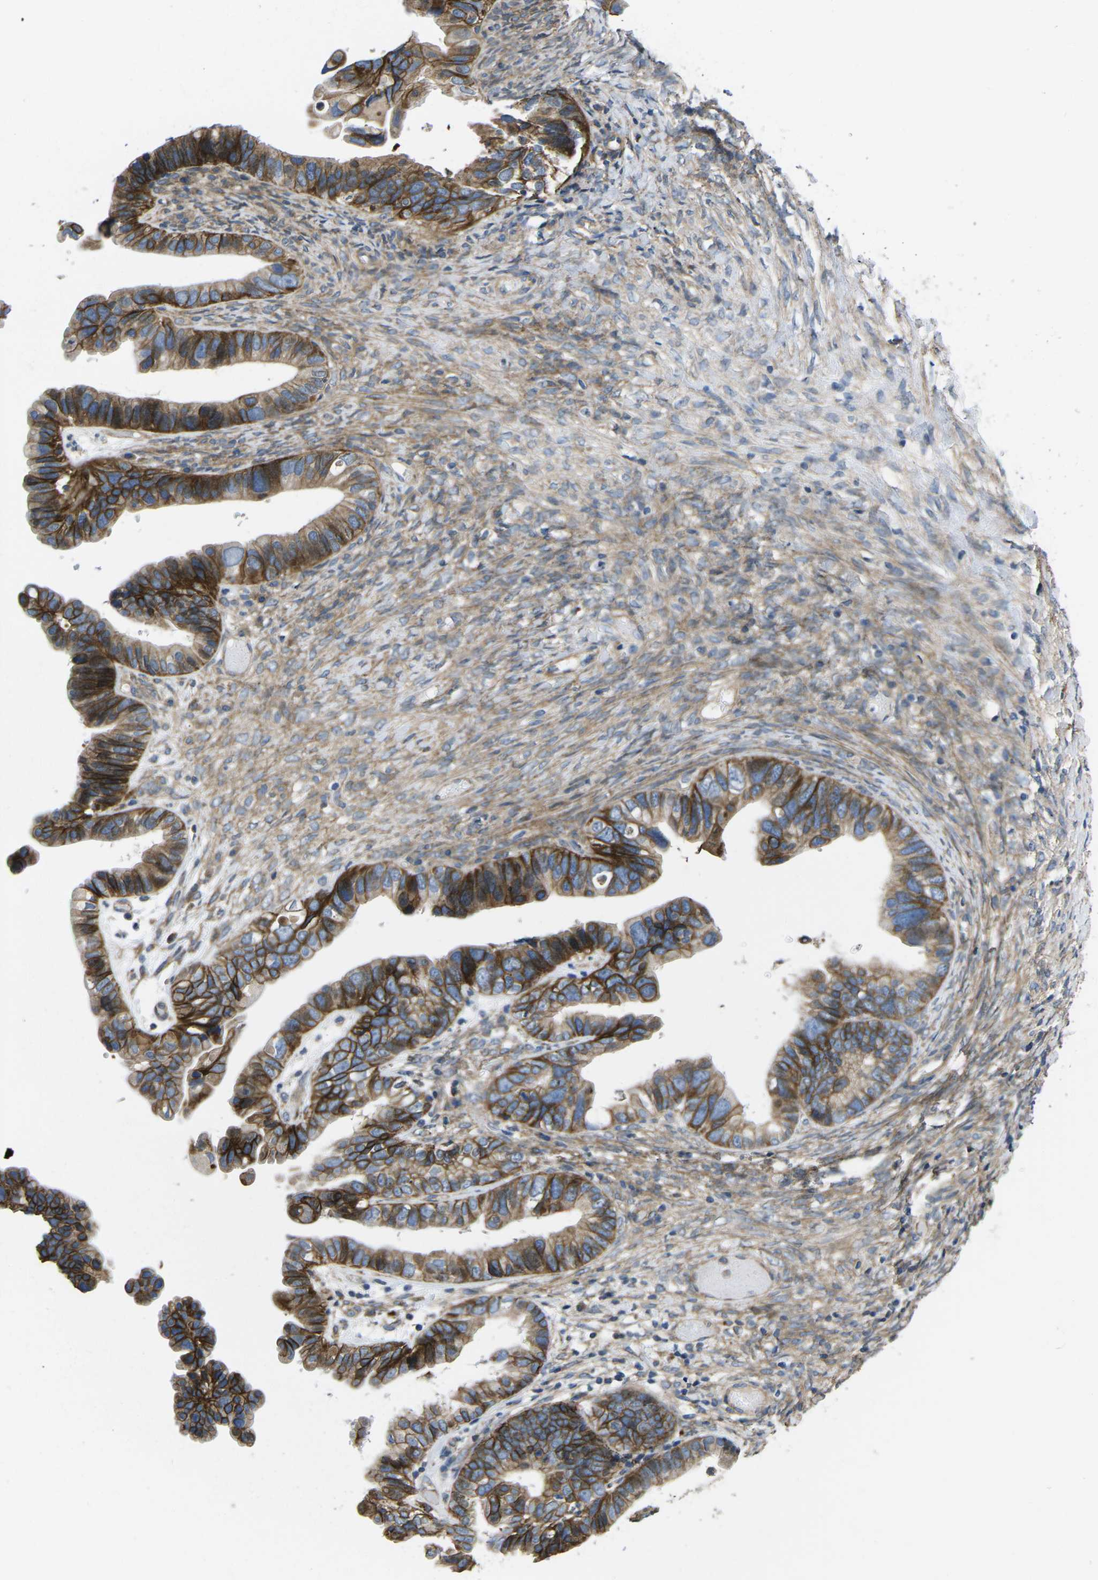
{"staining": {"intensity": "strong", "quantity": ">75%", "location": "cytoplasmic/membranous"}, "tissue": "ovarian cancer", "cell_type": "Tumor cells", "image_type": "cancer", "snomed": [{"axis": "morphology", "description": "Cystadenocarcinoma, serous, NOS"}, {"axis": "topography", "description": "Ovary"}], "caption": "Ovarian cancer stained with immunohistochemistry displays strong cytoplasmic/membranous expression in approximately >75% of tumor cells. The staining was performed using DAB (3,3'-diaminobenzidine) to visualize the protein expression in brown, while the nuclei were stained in blue with hematoxylin (Magnification: 20x).", "gene": "DLG1", "patient": {"sex": "female", "age": 56}}